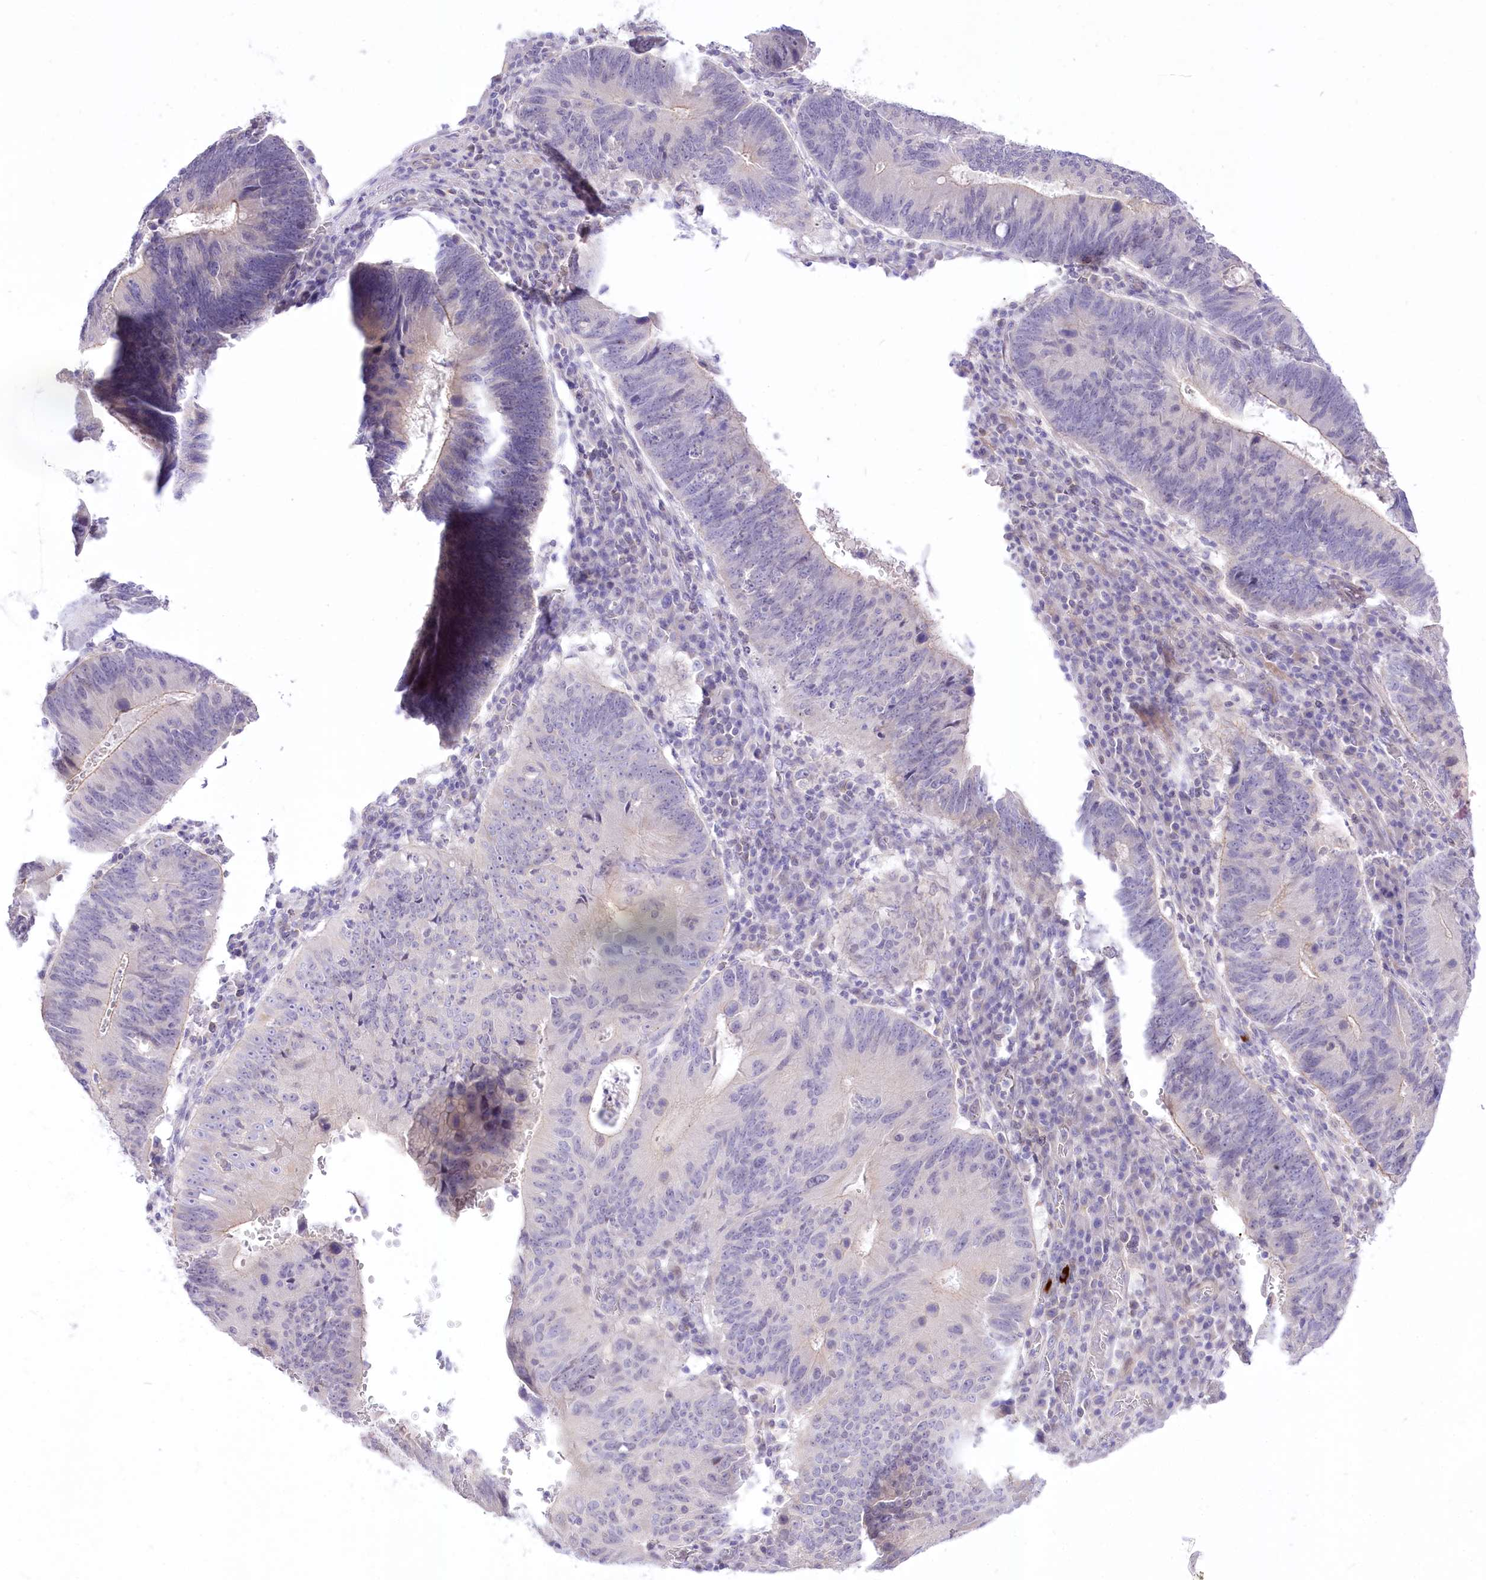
{"staining": {"intensity": "negative", "quantity": "none", "location": "none"}, "tissue": "stomach cancer", "cell_type": "Tumor cells", "image_type": "cancer", "snomed": [{"axis": "morphology", "description": "Adenocarcinoma, NOS"}, {"axis": "topography", "description": "Stomach"}], "caption": "This is an IHC image of stomach adenocarcinoma. There is no staining in tumor cells.", "gene": "HELT", "patient": {"sex": "male", "age": 59}}